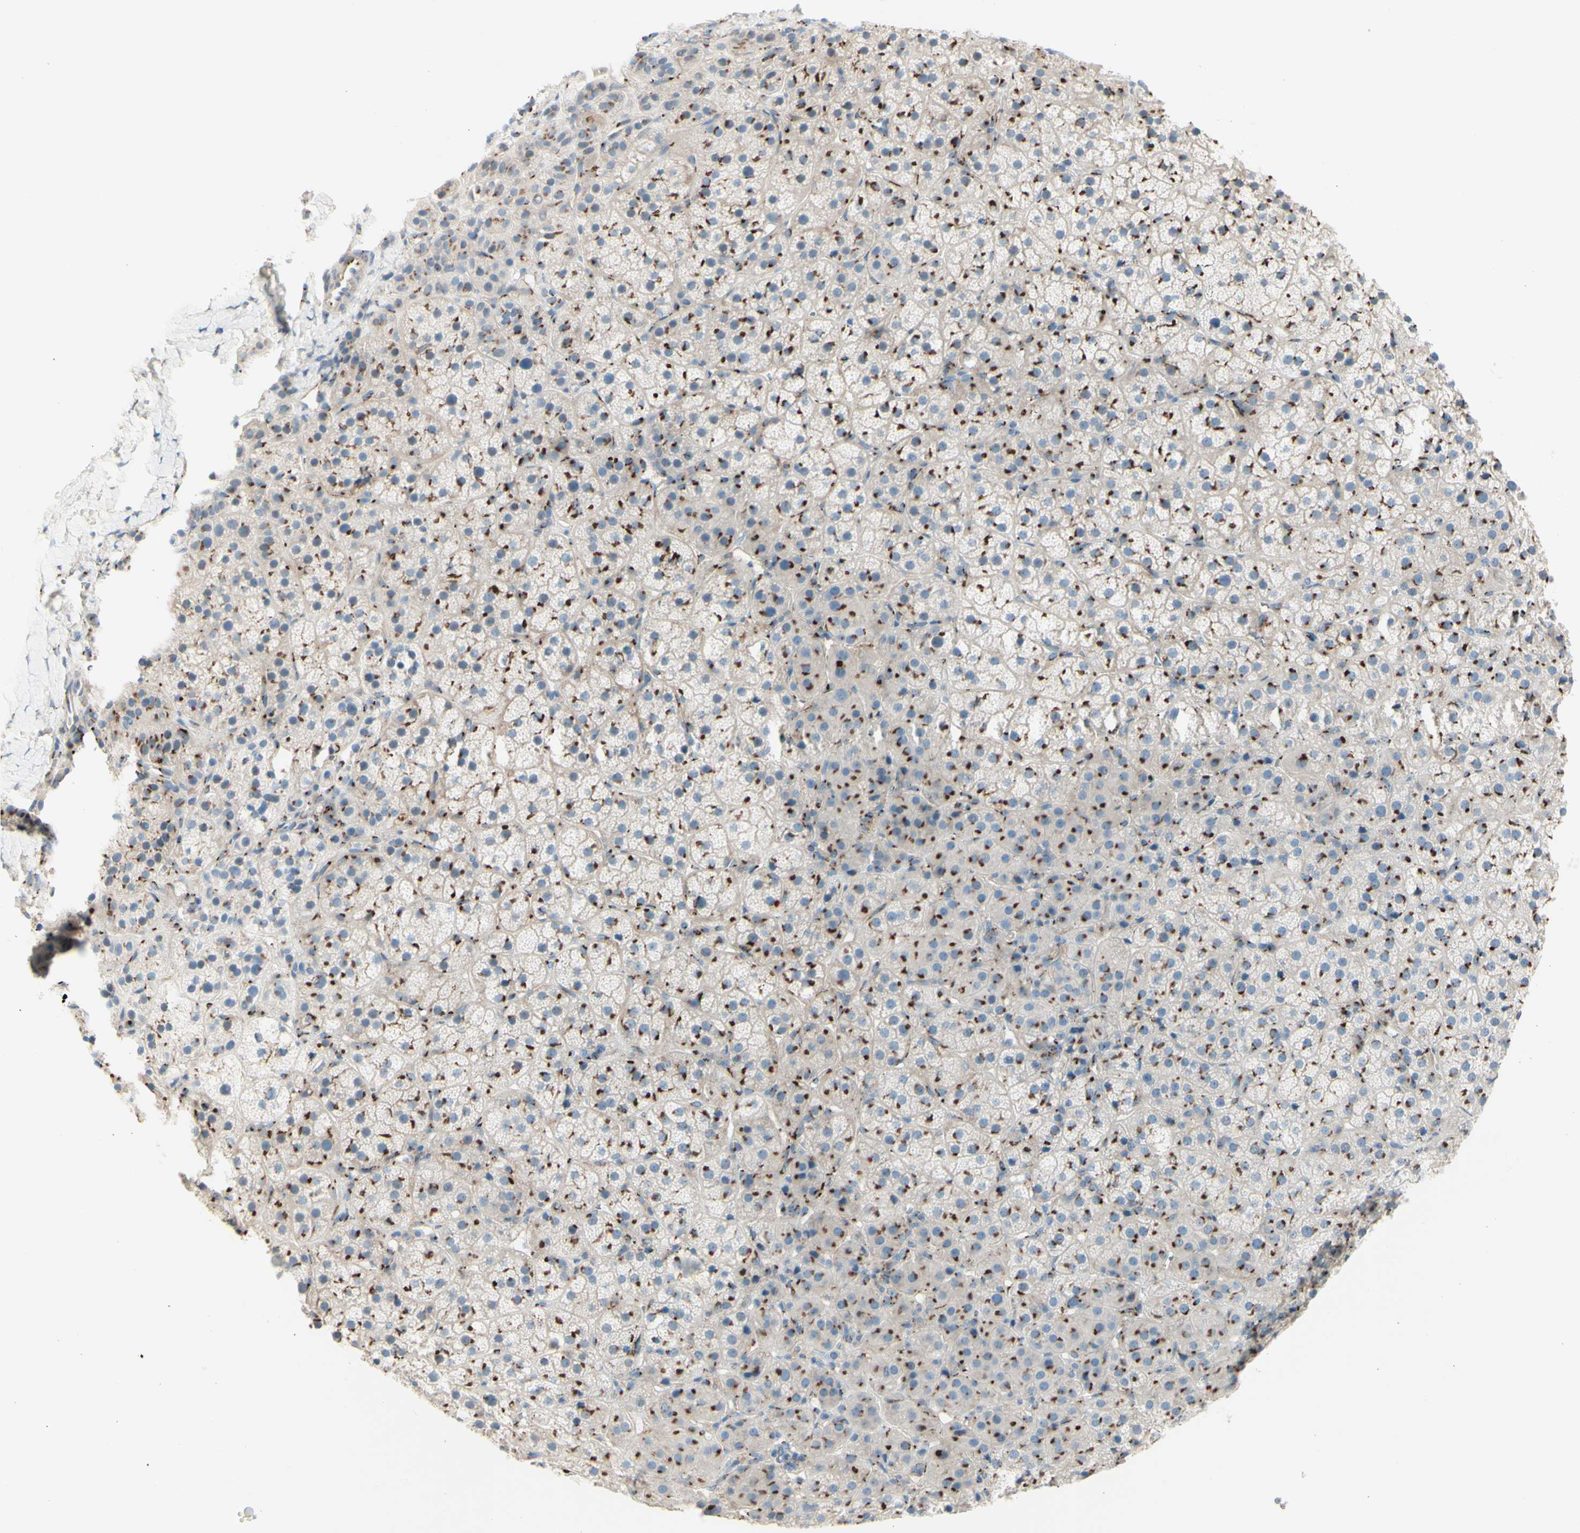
{"staining": {"intensity": "strong", "quantity": ">75%", "location": "cytoplasmic/membranous"}, "tissue": "adrenal gland", "cell_type": "Glandular cells", "image_type": "normal", "snomed": [{"axis": "morphology", "description": "Normal tissue, NOS"}, {"axis": "topography", "description": "Adrenal gland"}], "caption": "This is a histology image of immunohistochemistry staining of normal adrenal gland, which shows strong expression in the cytoplasmic/membranous of glandular cells.", "gene": "B4GALT1", "patient": {"sex": "female", "age": 57}}